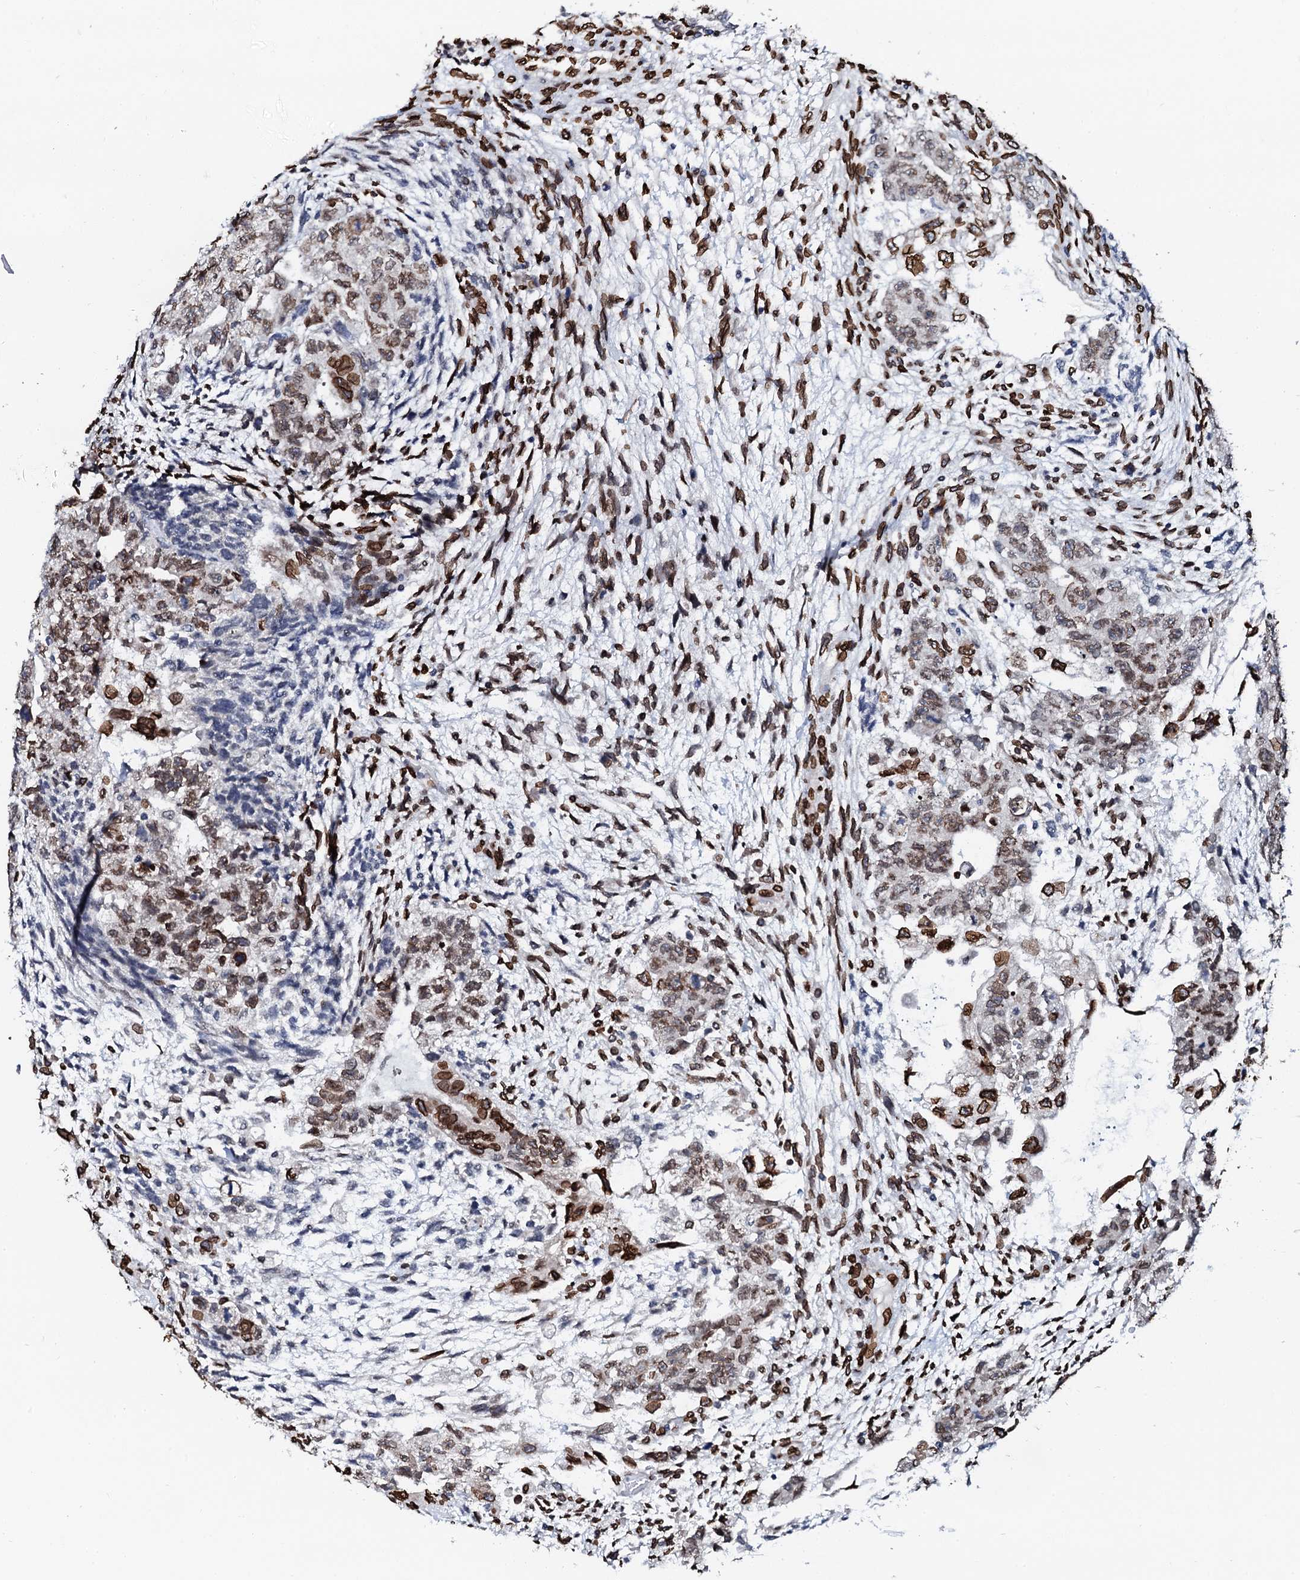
{"staining": {"intensity": "moderate", "quantity": ">75%", "location": "cytoplasmic/membranous,nuclear"}, "tissue": "testis cancer", "cell_type": "Tumor cells", "image_type": "cancer", "snomed": [{"axis": "morphology", "description": "Carcinoma, Embryonal, NOS"}, {"axis": "topography", "description": "Testis"}], "caption": "Tumor cells show moderate cytoplasmic/membranous and nuclear positivity in about >75% of cells in testis cancer (embryonal carcinoma). The staining is performed using DAB (3,3'-diaminobenzidine) brown chromogen to label protein expression. The nuclei are counter-stained blue using hematoxylin.", "gene": "KATNAL2", "patient": {"sex": "male", "age": 36}}